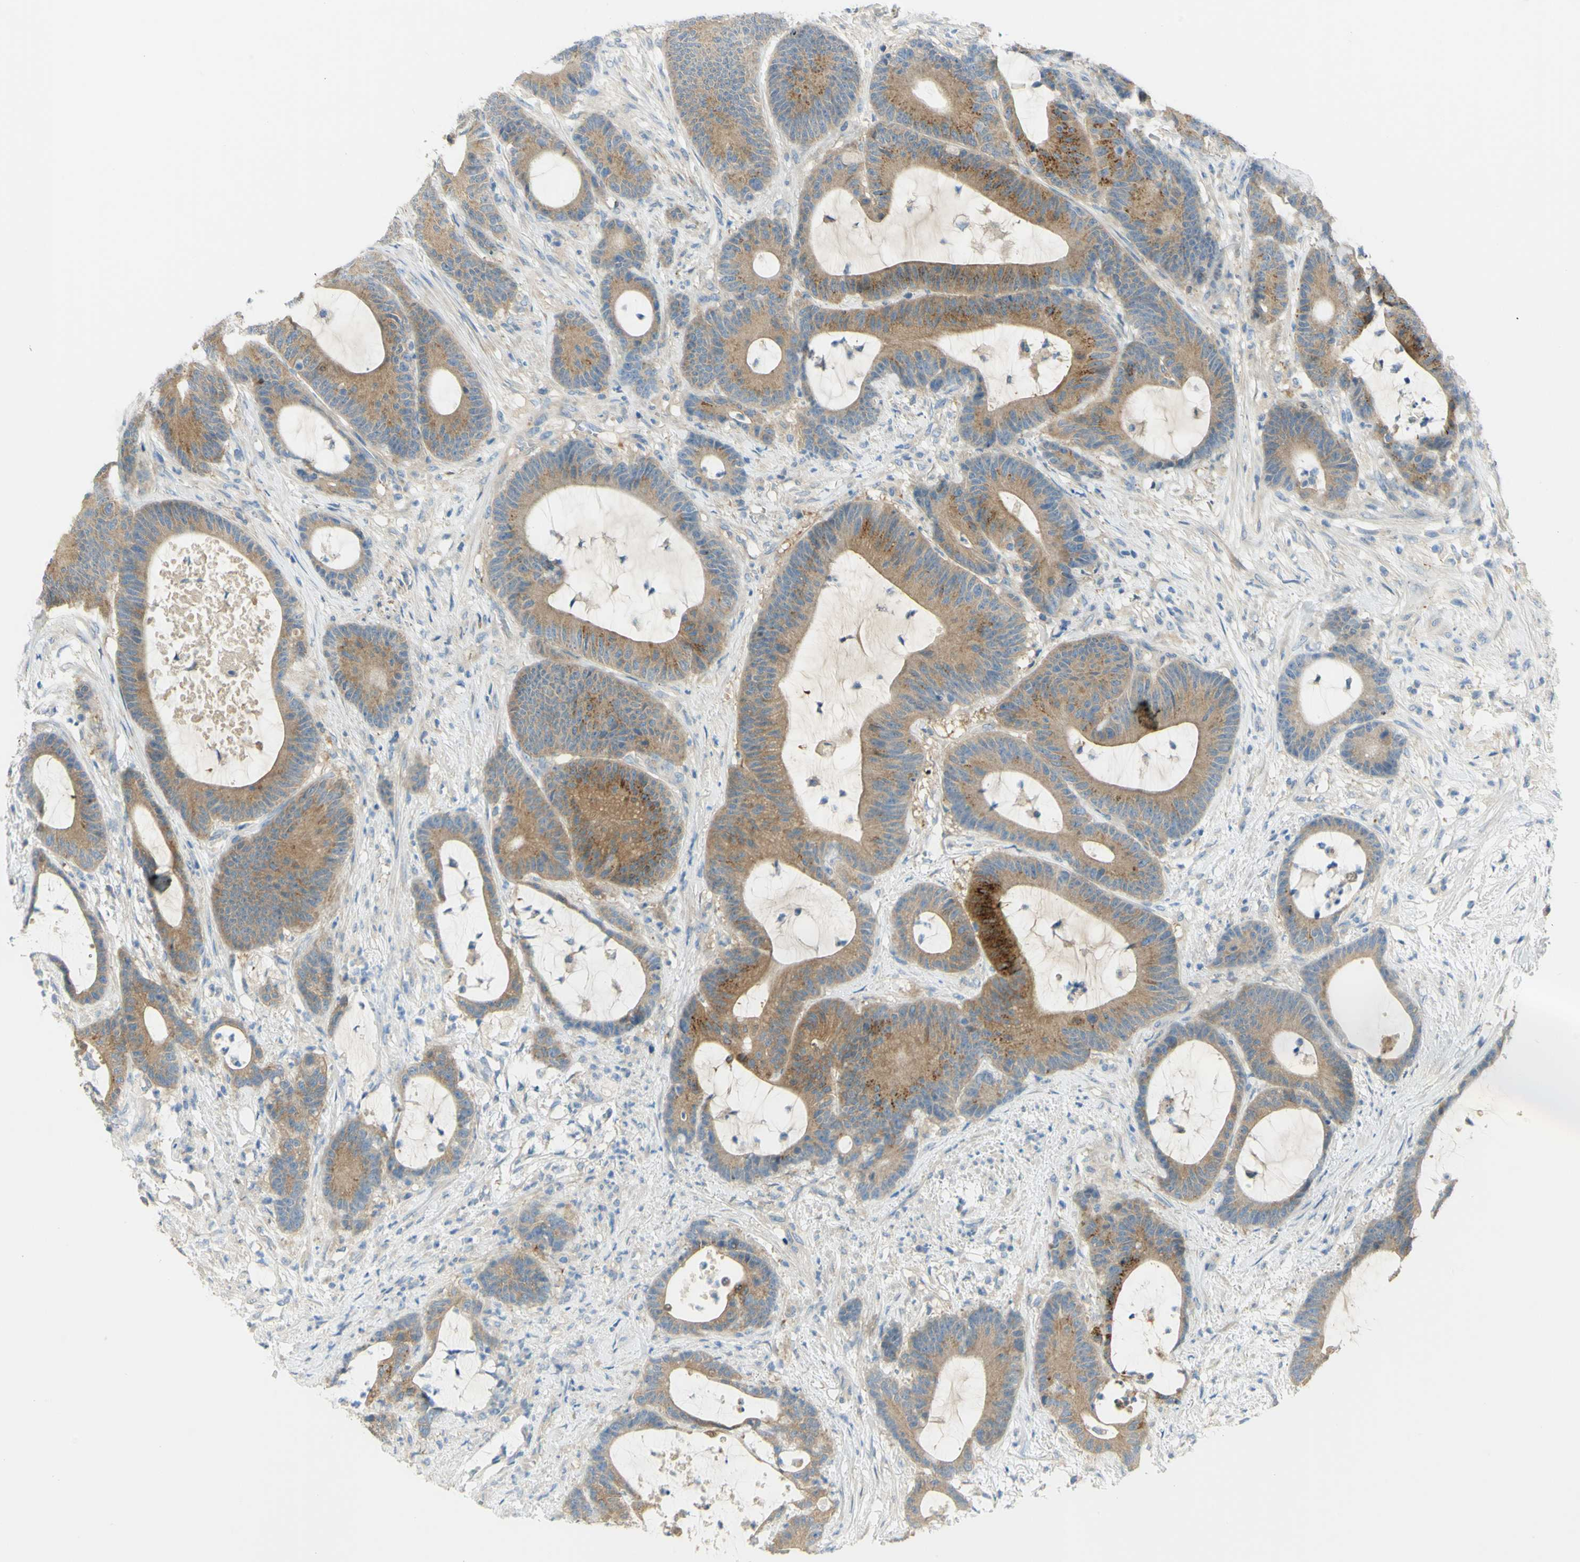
{"staining": {"intensity": "moderate", "quantity": ">75%", "location": "cytoplasmic/membranous"}, "tissue": "colorectal cancer", "cell_type": "Tumor cells", "image_type": "cancer", "snomed": [{"axis": "morphology", "description": "Adenocarcinoma, NOS"}, {"axis": "topography", "description": "Colon"}], "caption": "Moderate cytoplasmic/membranous positivity for a protein is appreciated in about >75% of tumor cells of colorectal cancer (adenocarcinoma) using immunohistochemistry.", "gene": "GCNT3", "patient": {"sex": "female", "age": 84}}